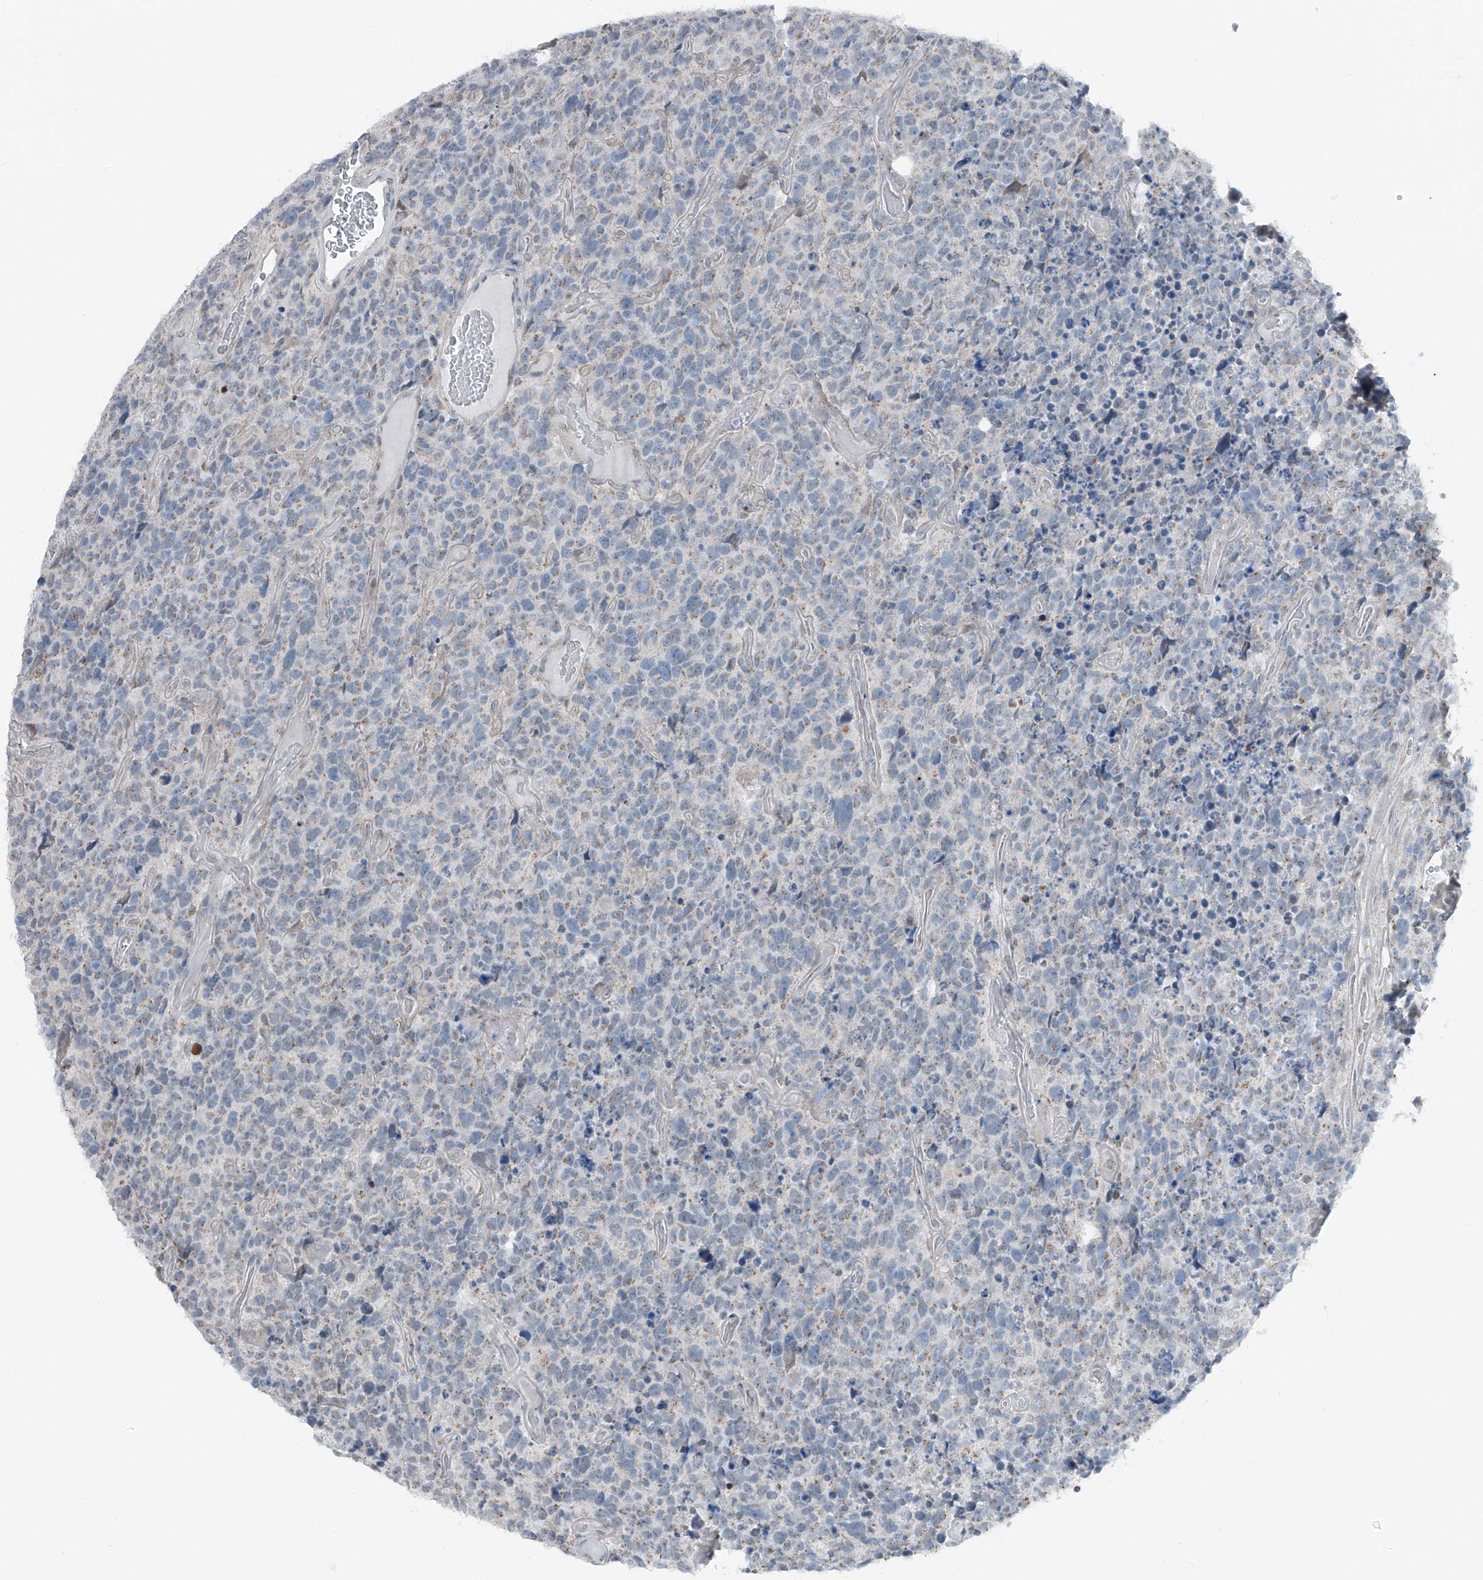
{"staining": {"intensity": "negative", "quantity": "none", "location": "none"}, "tissue": "glioma", "cell_type": "Tumor cells", "image_type": "cancer", "snomed": [{"axis": "morphology", "description": "Glioma, malignant, High grade"}, {"axis": "topography", "description": "Brain"}], "caption": "A histopathology image of human high-grade glioma (malignant) is negative for staining in tumor cells.", "gene": "DYRK1B", "patient": {"sex": "male", "age": 69}}